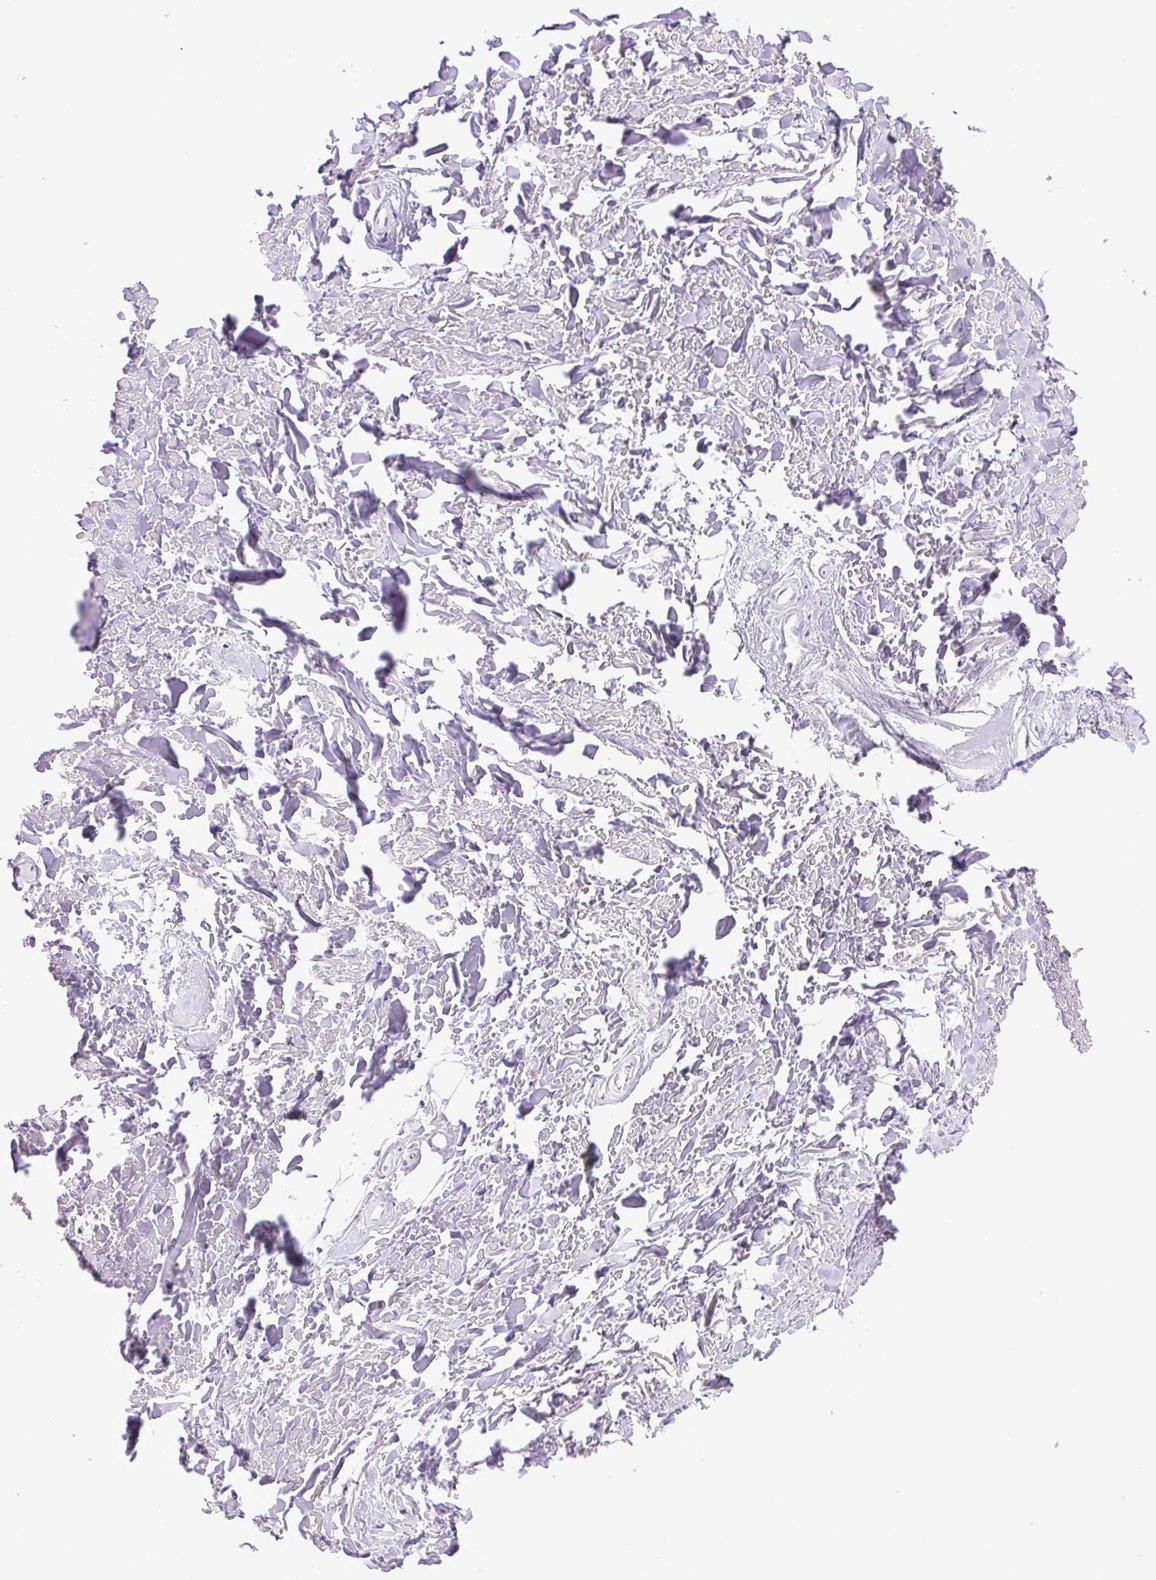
{"staining": {"intensity": "negative", "quantity": "none", "location": "none"}, "tissue": "adipose tissue", "cell_type": "Adipocytes", "image_type": "normal", "snomed": [{"axis": "morphology", "description": "Normal tissue, NOS"}, {"axis": "topography", "description": "Cartilage tissue"}], "caption": "This is an immunohistochemistry (IHC) histopathology image of normal adipose tissue. There is no positivity in adipocytes.", "gene": "PLCG1", "patient": {"sex": "male", "age": 57}}